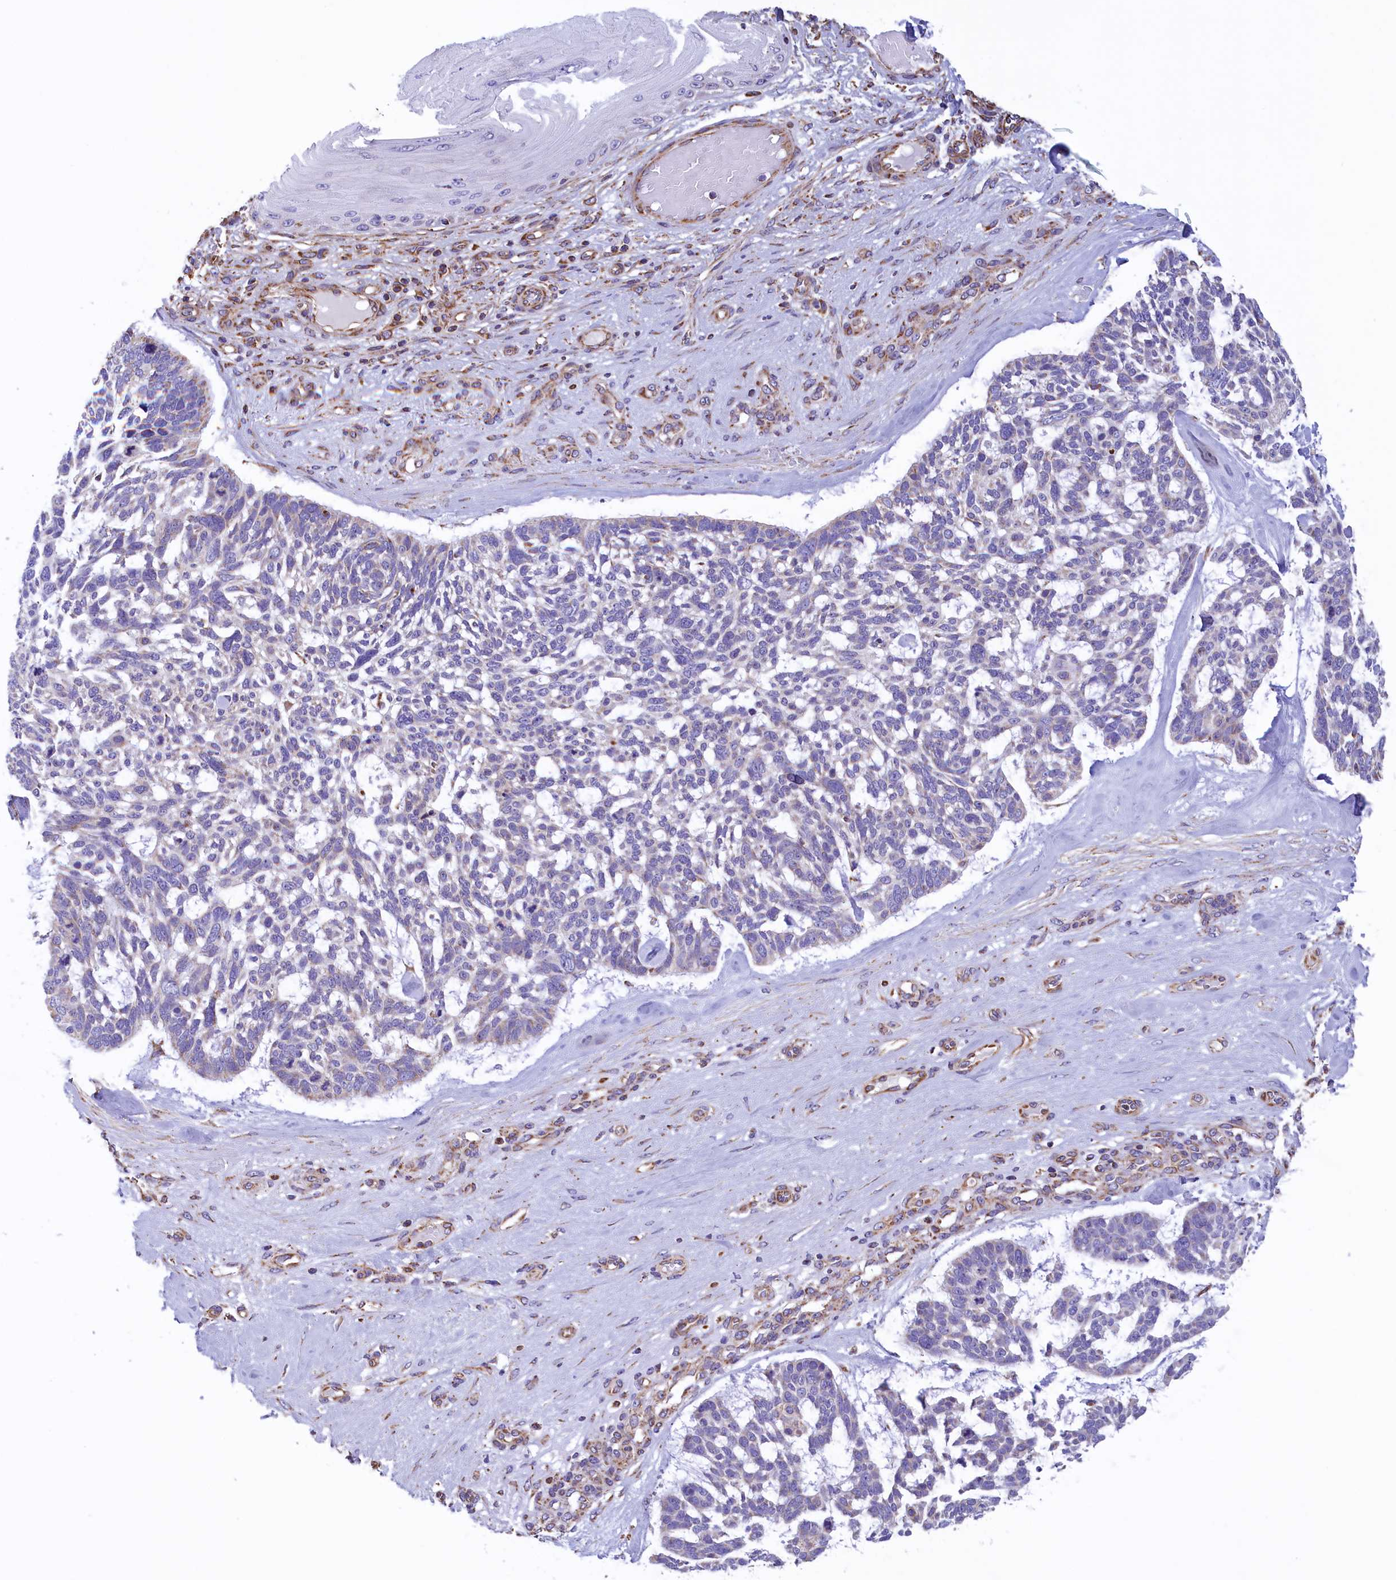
{"staining": {"intensity": "negative", "quantity": "none", "location": "none"}, "tissue": "skin cancer", "cell_type": "Tumor cells", "image_type": "cancer", "snomed": [{"axis": "morphology", "description": "Basal cell carcinoma"}, {"axis": "topography", "description": "Skin"}], "caption": "IHC photomicrograph of neoplastic tissue: skin cancer stained with DAB (3,3'-diaminobenzidine) exhibits no significant protein positivity in tumor cells.", "gene": "GATB", "patient": {"sex": "male", "age": 88}}